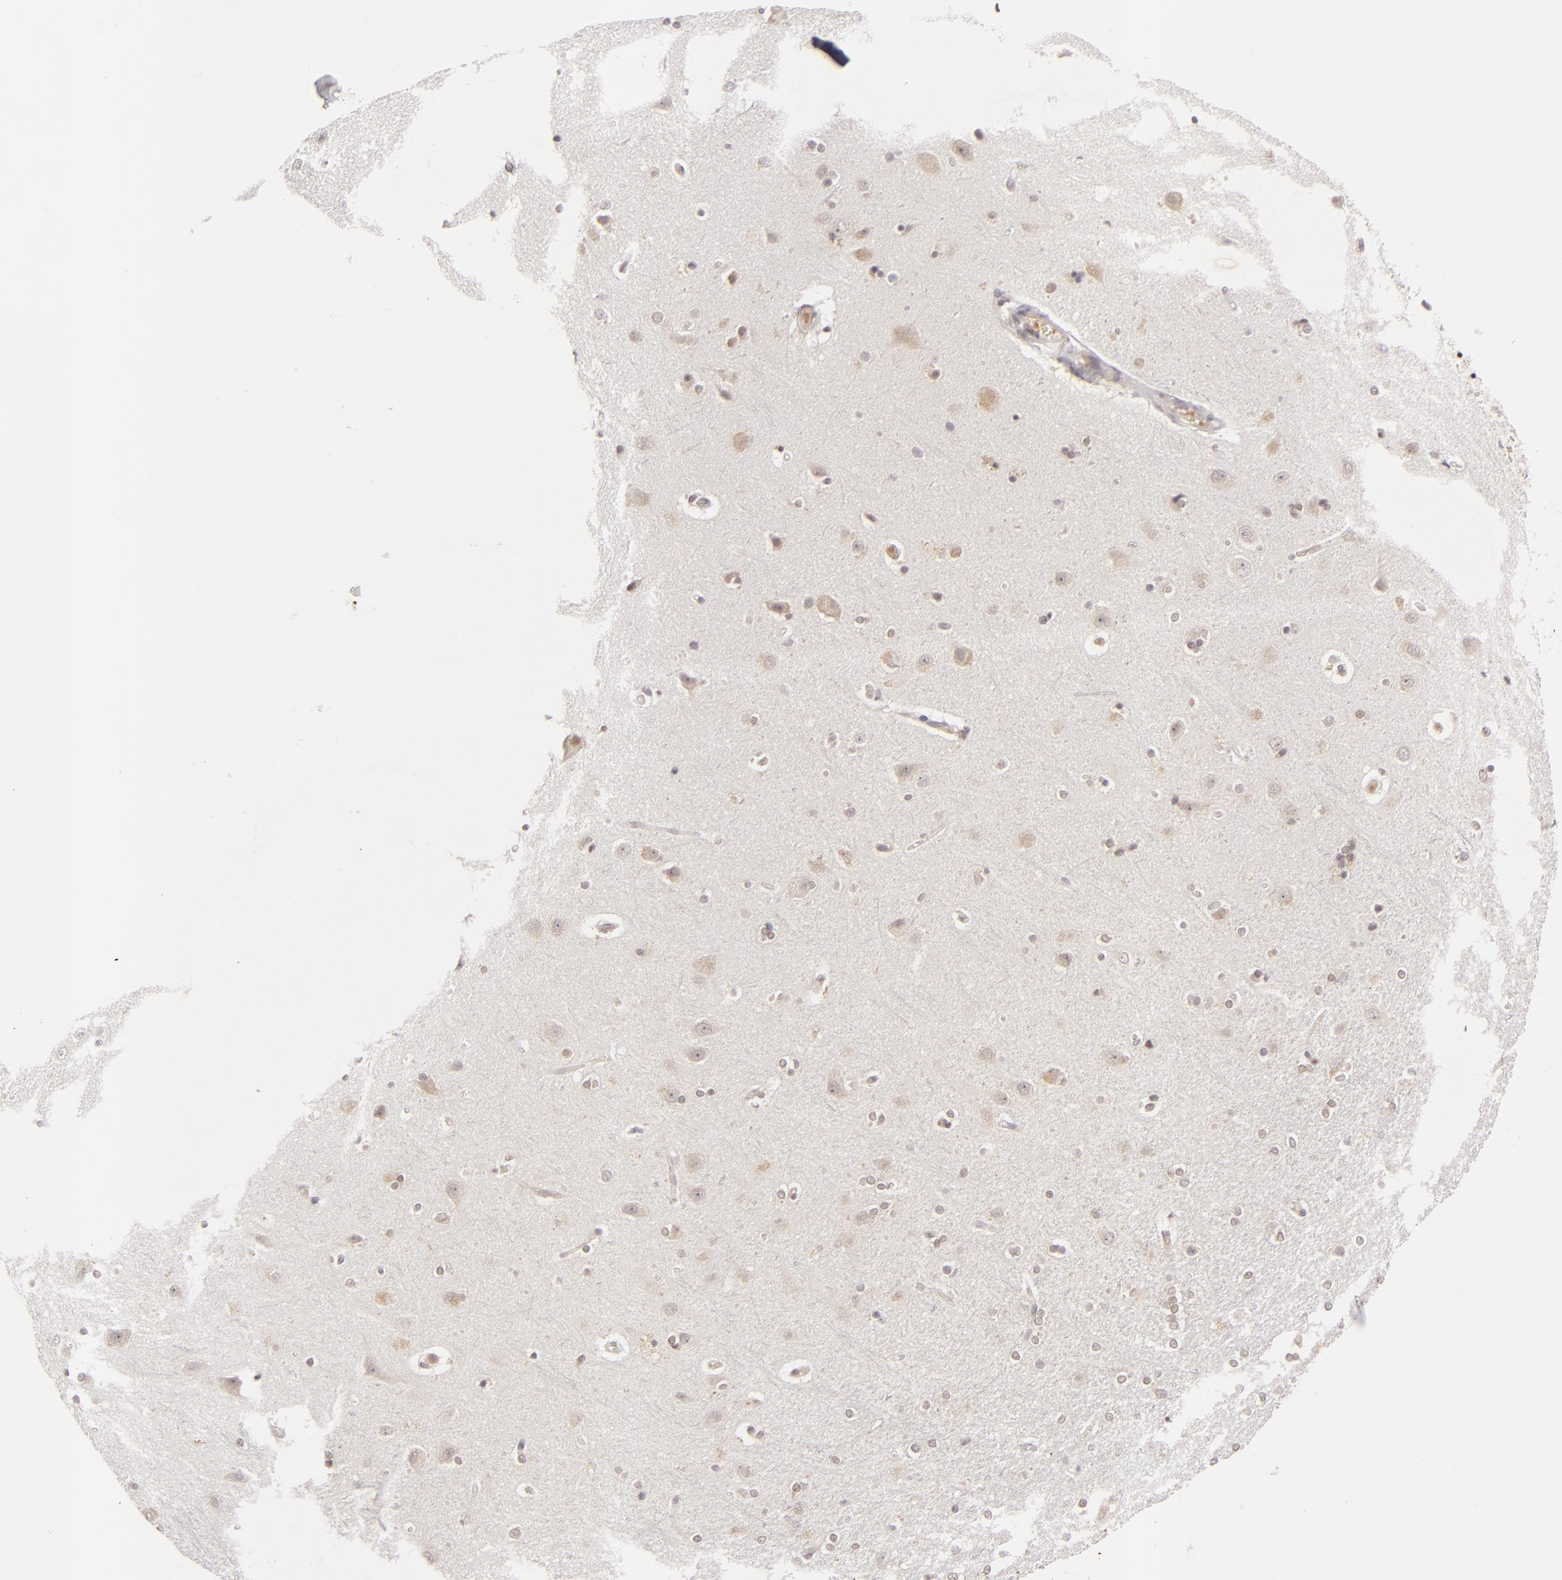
{"staining": {"intensity": "weak", "quantity": ">75%", "location": "nuclear"}, "tissue": "cerebral cortex", "cell_type": "Endothelial cells", "image_type": "normal", "snomed": [{"axis": "morphology", "description": "Normal tissue, NOS"}, {"axis": "topography", "description": "Cerebral cortex"}], "caption": "About >75% of endothelial cells in normal human cerebral cortex reveal weak nuclear protein staining as visualized by brown immunohistochemical staining.", "gene": "FEN1", "patient": {"sex": "female", "age": 54}}